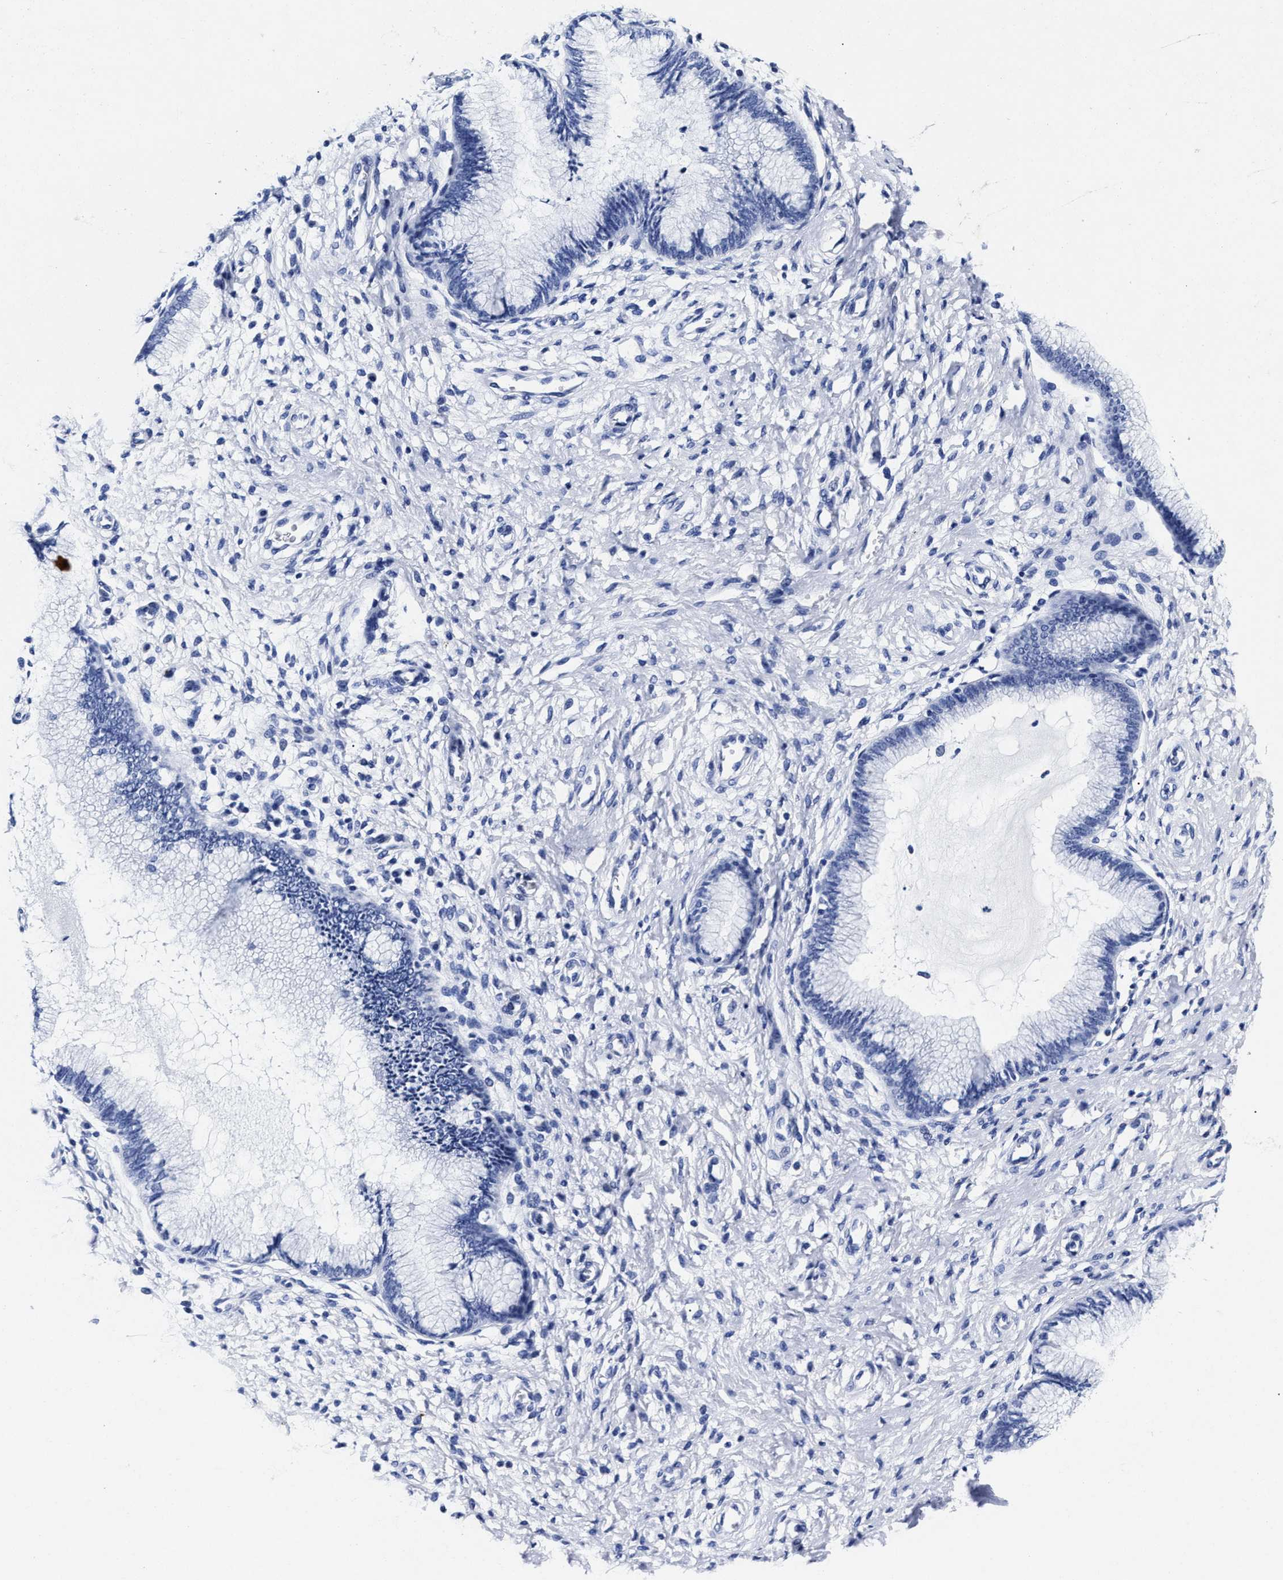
{"staining": {"intensity": "negative", "quantity": "none", "location": "none"}, "tissue": "cervix", "cell_type": "Glandular cells", "image_type": "normal", "snomed": [{"axis": "morphology", "description": "Normal tissue, NOS"}, {"axis": "topography", "description": "Cervix"}], "caption": "This is a histopathology image of immunohistochemistry staining of normal cervix, which shows no staining in glandular cells.", "gene": "LRRC8E", "patient": {"sex": "female", "age": 55}}